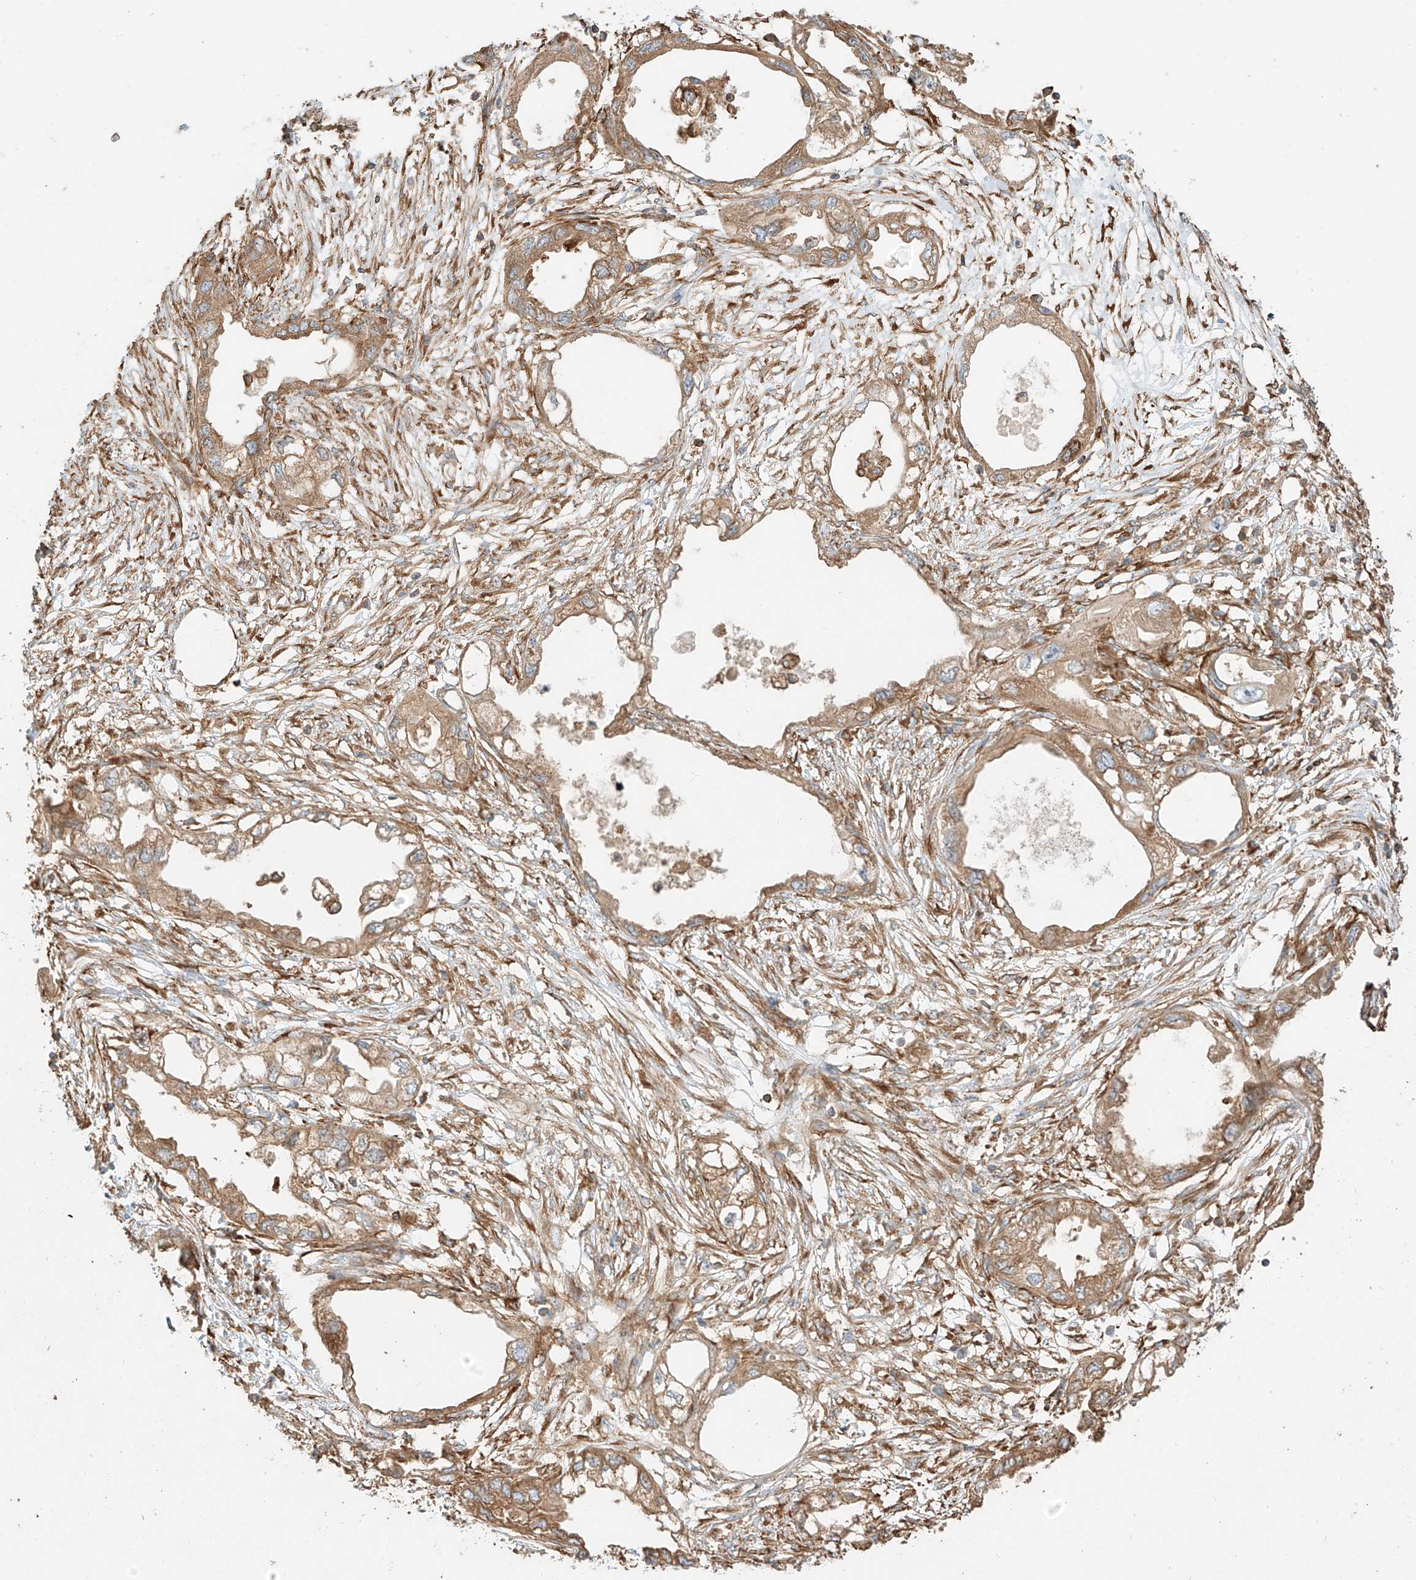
{"staining": {"intensity": "moderate", "quantity": ">75%", "location": "cytoplasmic/membranous"}, "tissue": "endometrial cancer", "cell_type": "Tumor cells", "image_type": "cancer", "snomed": [{"axis": "morphology", "description": "Adenocarcinoma, NOS"}, {"axis": "morphology", "description": "Adenocarcinoma, metastatic, NOS"}, {"axis": "topography", "description": "Adipose tissue"}, {"axis": "topography", "description": "Endometrium"}], "caption": "Brown immunohistochemical staining in human endometrial cancer displays moderate cytoplasmic/membranous expression in approximately >75% of tumor cells. (brown staining indicates protein expression, while blue staining denotes nuclei).", "gene": "SNX9", "patient": {"sex": "female", "age": 67}}